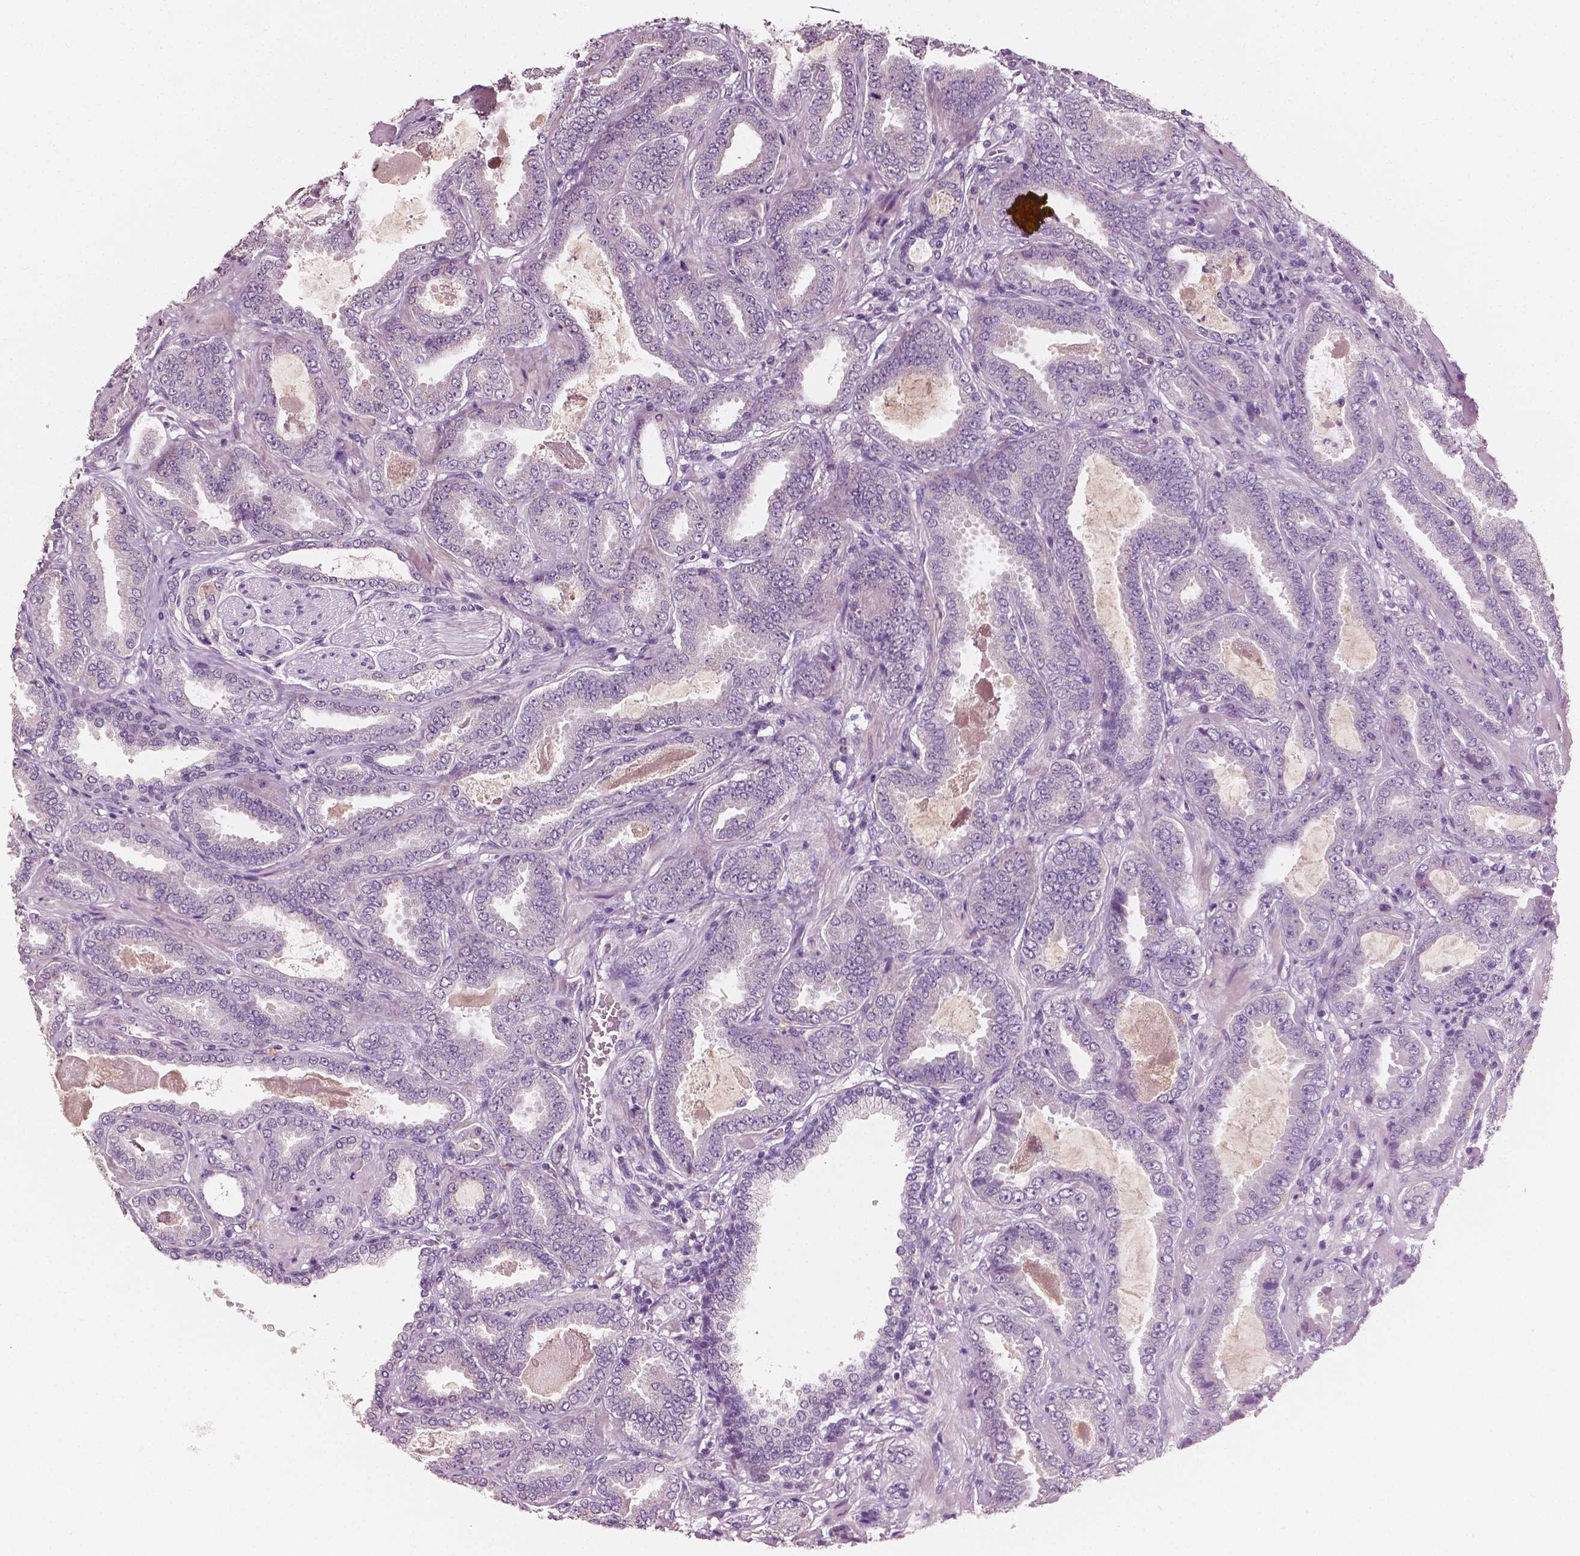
{"staining": {"intensity": "negative", "quantity": "none", "location": "none"}, "tissue": "prostate cancer", "cell_type": "Tumor cells", "image_type": "cancer", "snomed": [{"axis": "morphology", "description": "Adenocarcinoma, NOS"}, {"axis": "topography", "description": "Prostate"}], "caption": "Immunohistochemistry photomicrograph of neoplastic tissue: adenocarcinoma (prostate) stained with DAB (3,3'-diaminobenzidine) displays no significant protein positivity in tumor cells.", "gene": "PLA2R1", "patient": {"sex": "male", "age": 64}}